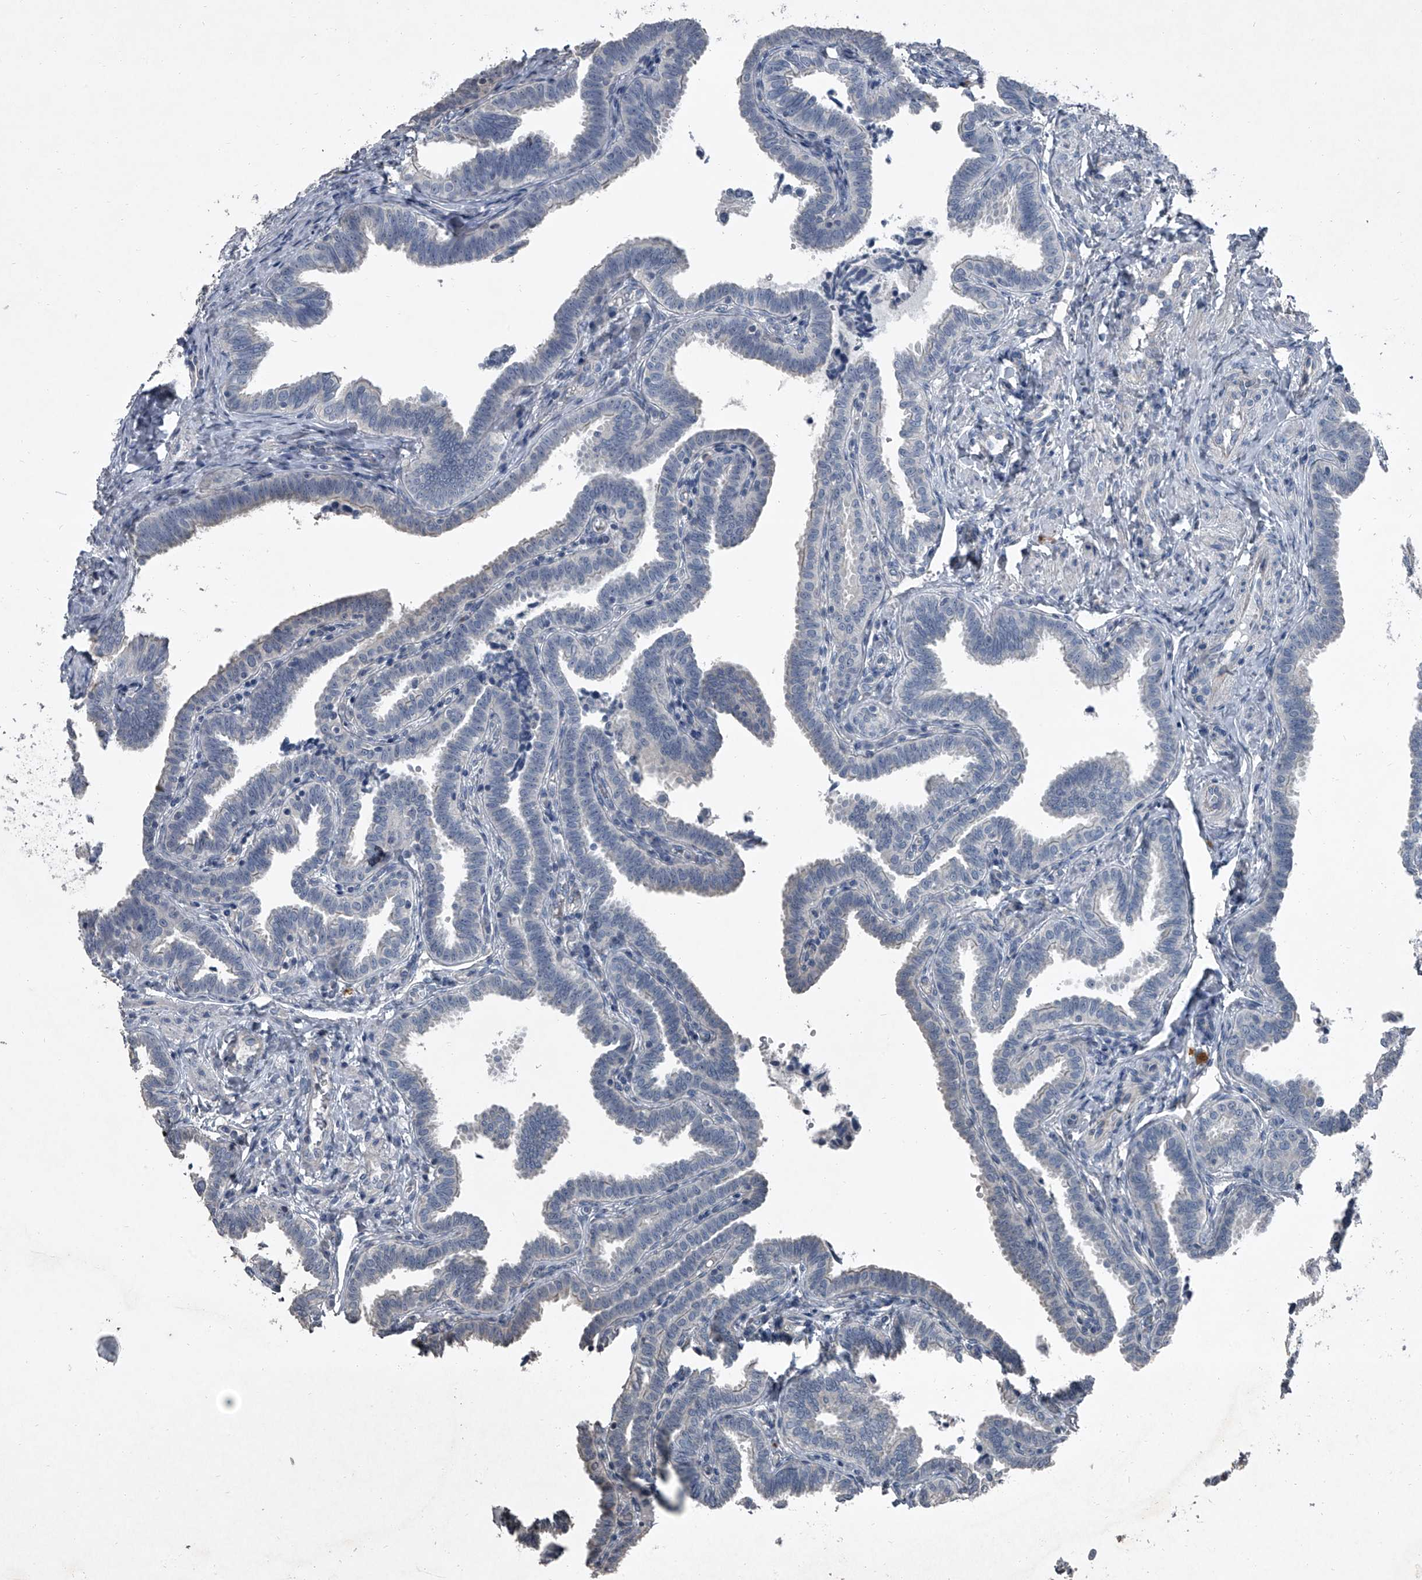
{"staining": {"intensity": "negative", "quantity": "none", "location": "none"}, "tissue": "fallopian tube", "cell_type": "Glandular cells", "image_type": "normal", "snomed": [{"axis": "morphology", "description": "Normal tissue, NOS"}, {"axis": "topography", "description": "Fallopian tube"}], "caption": "Immunohistochemistry (IHC) histopathology image of benign fallopian tube: human fallopian tube stained with DAB (3,3'-diaminobenzidine) demonstrates no significant protein expression in glandular cells.", "gene": "HEPHL1", "patient": {"sex": "female", "age": 39}}